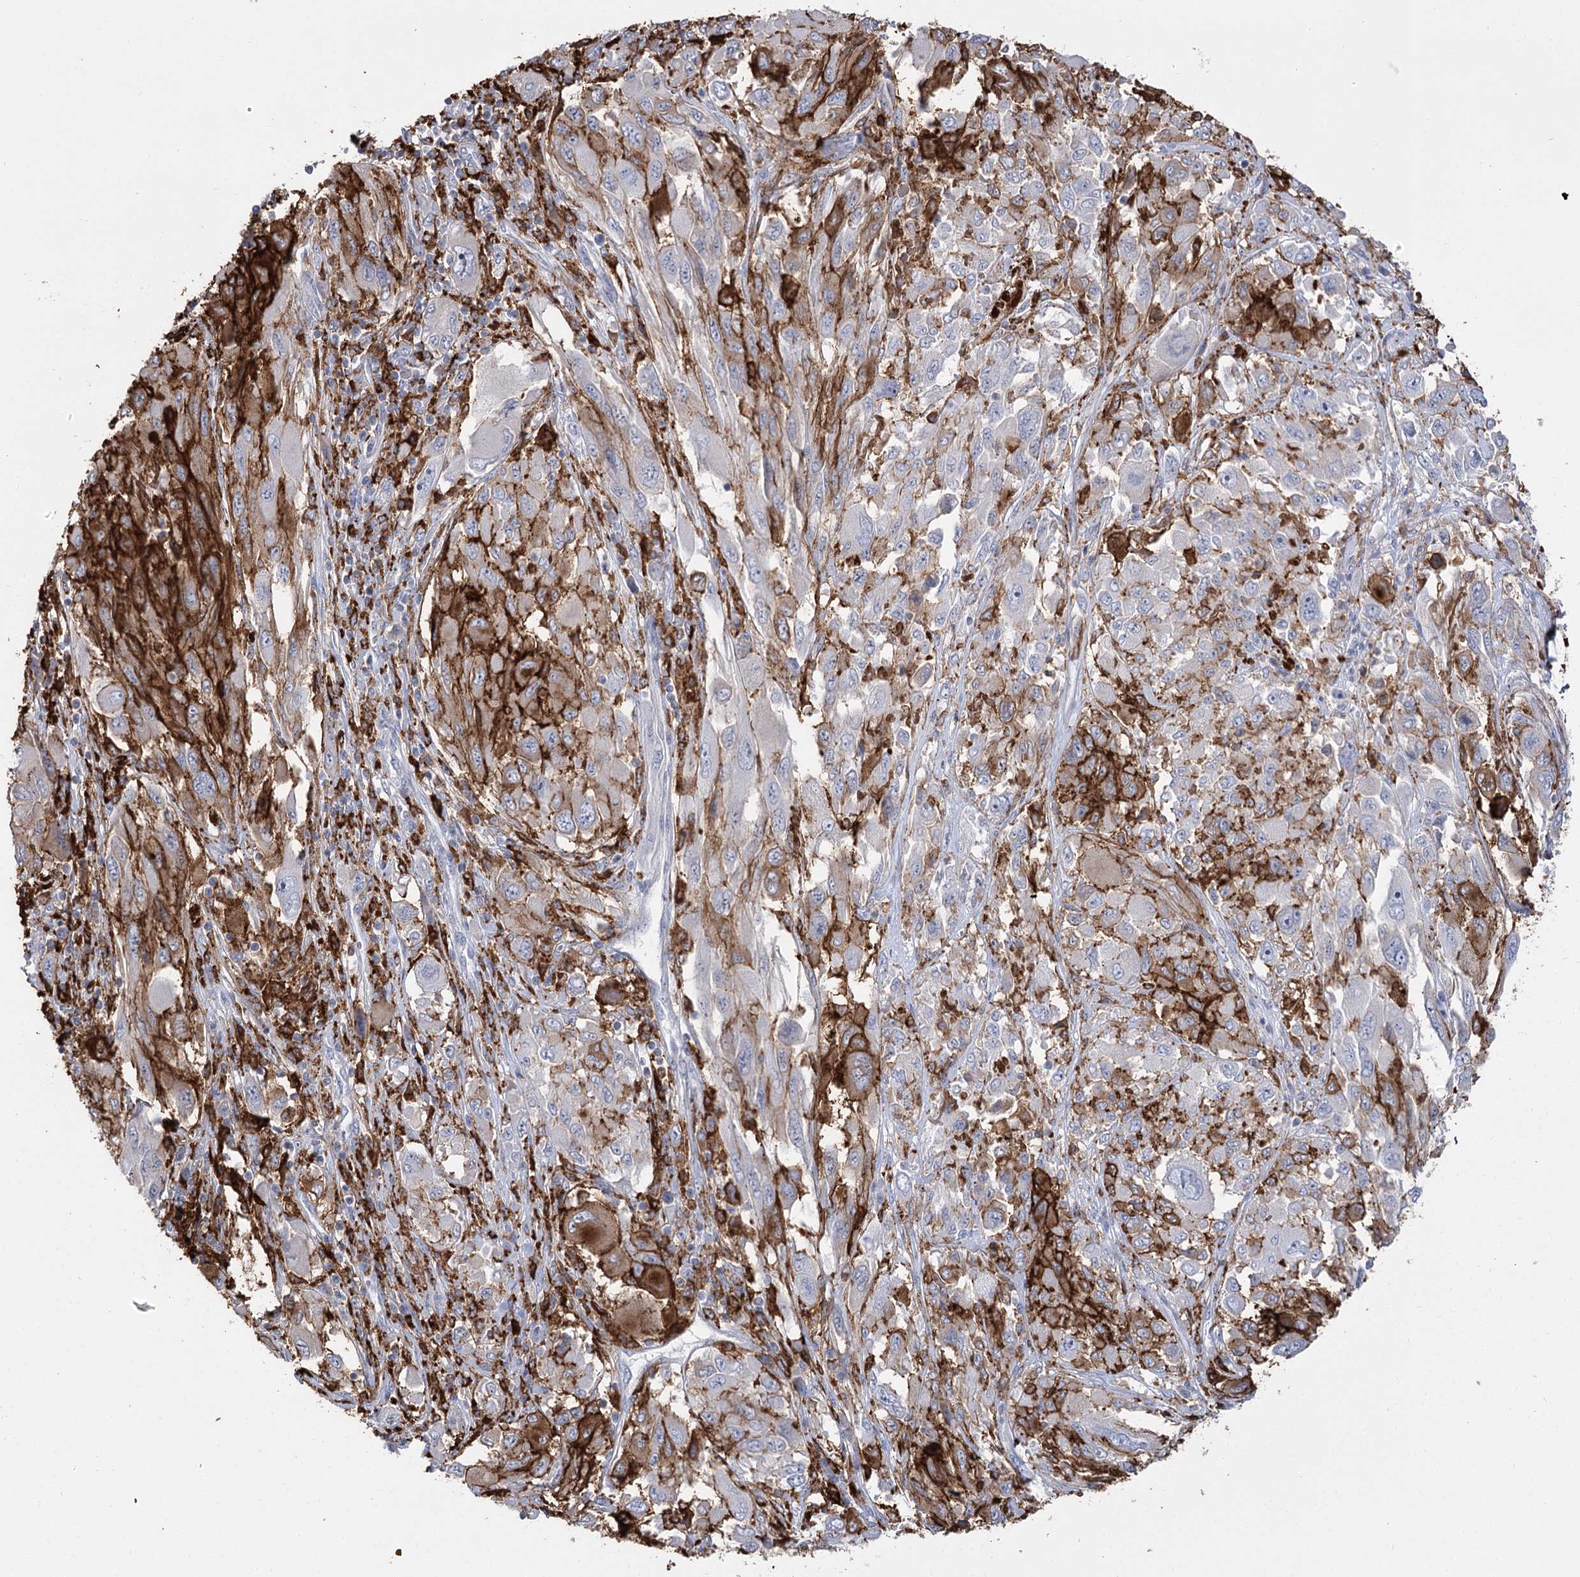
{"staining": {"intensity": "strong", "quantity": "<25%", "location": "cytoplasmic/membranous"}, "tissue": "melanoma", "cell_type": "Tumor cells", "image_type": "cancer", "snomed": [{"axis": "morphology", "description": "Malignant melanoma, NOS"}, {"axis": "topography", "description": "Skin"}], "caption": "Protein analysis of melanoma tissue shows strong cytoplasmic/membranous positivity in approximately <25% of tumor cells.", "gene": "PIWIL4", "patient": {"sex": "female", "age": 91}}